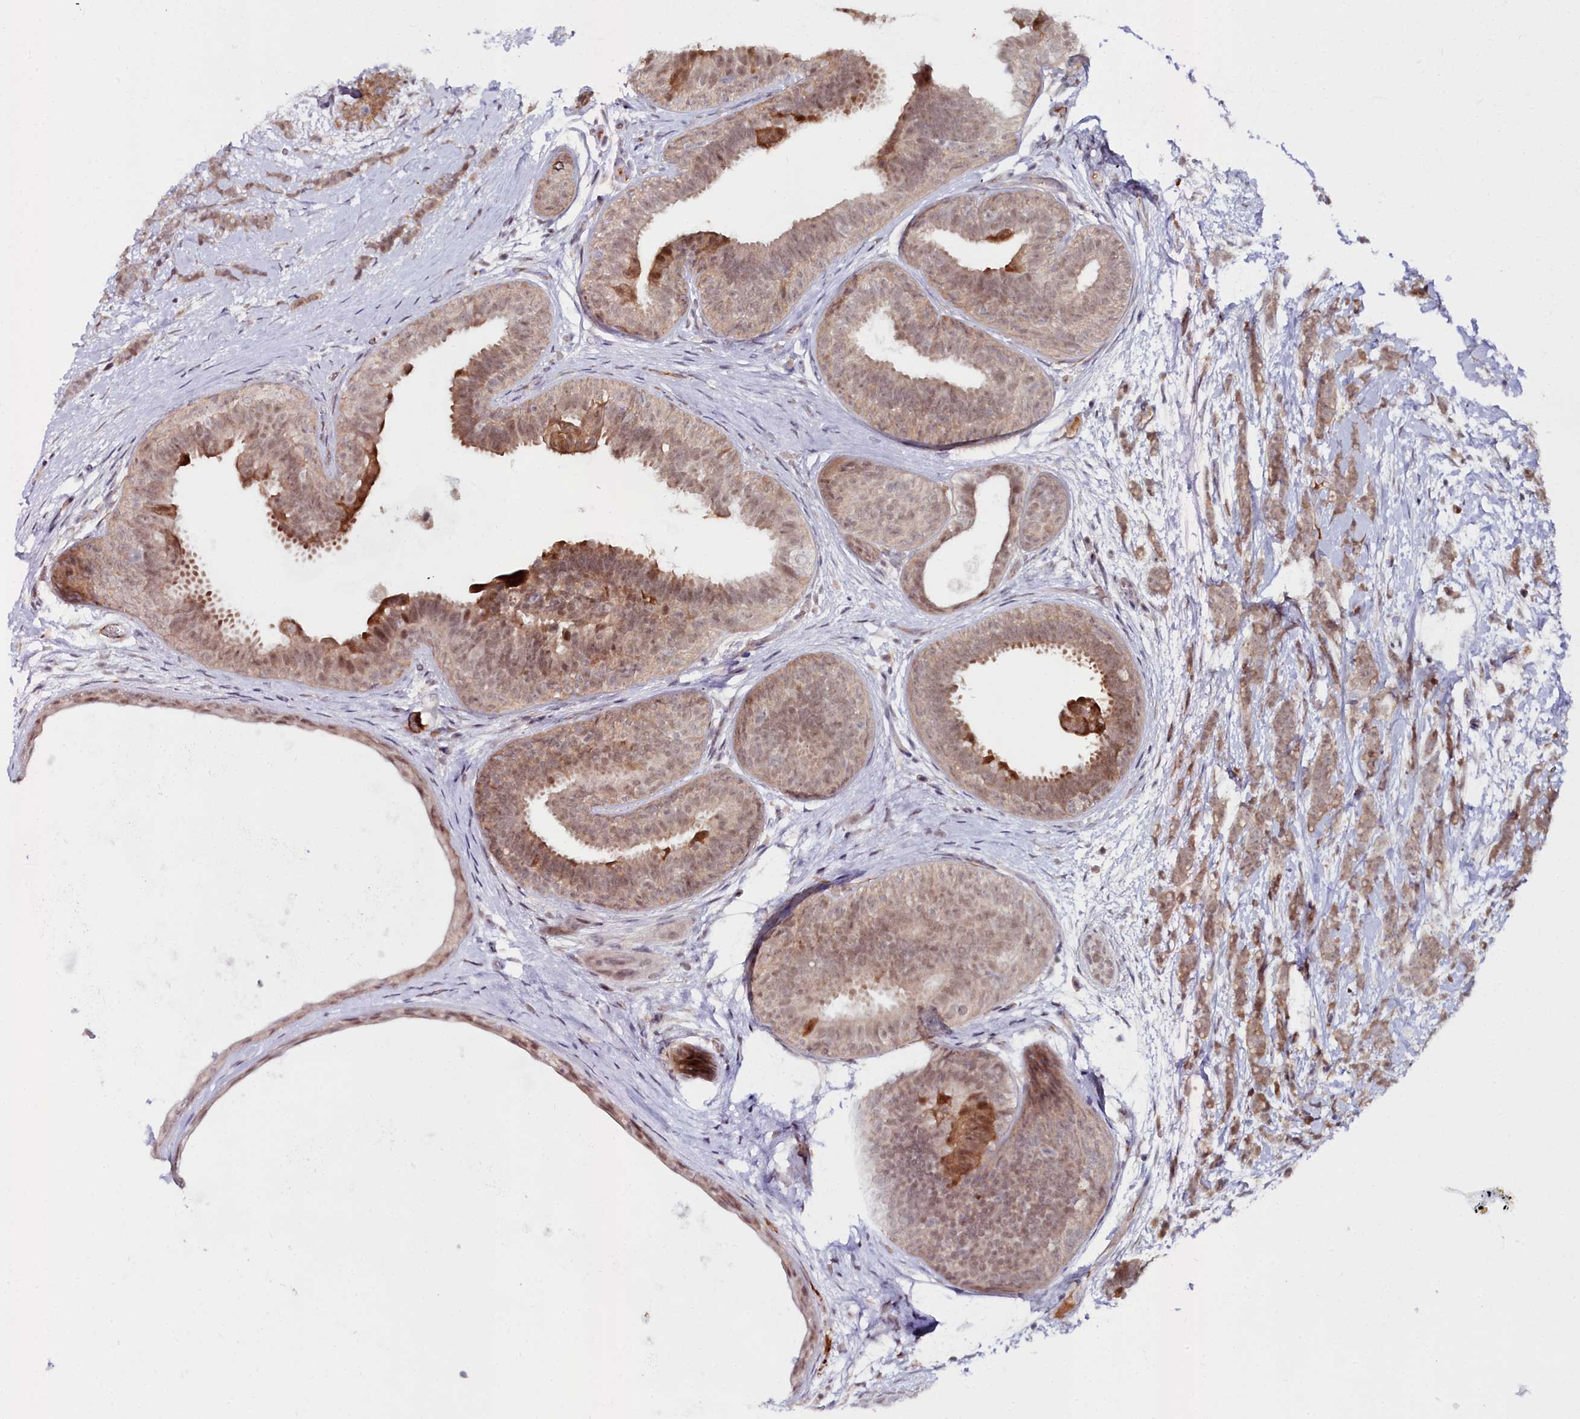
{"staining": {"intensity": "weak", "quantity": ">75%", "location": "cytoplasmic/membranous,nuclear"}, "tissue": "breast cancer", "cell_type": "Tumor cells", "image_type": "cancer", "snomed": [{"axis": "morphology", "description": "Lobular carcinoma"}, {"axis": "topography", "description": "Breast"}], "caption": "Weak cytoplasmic/membranous and nuclear staining is present in approximately >75% of tumor cells in lobular carcinoma (breast).", "gene": "KCTD18", "patient": {"sex": "female", "age": 58}}